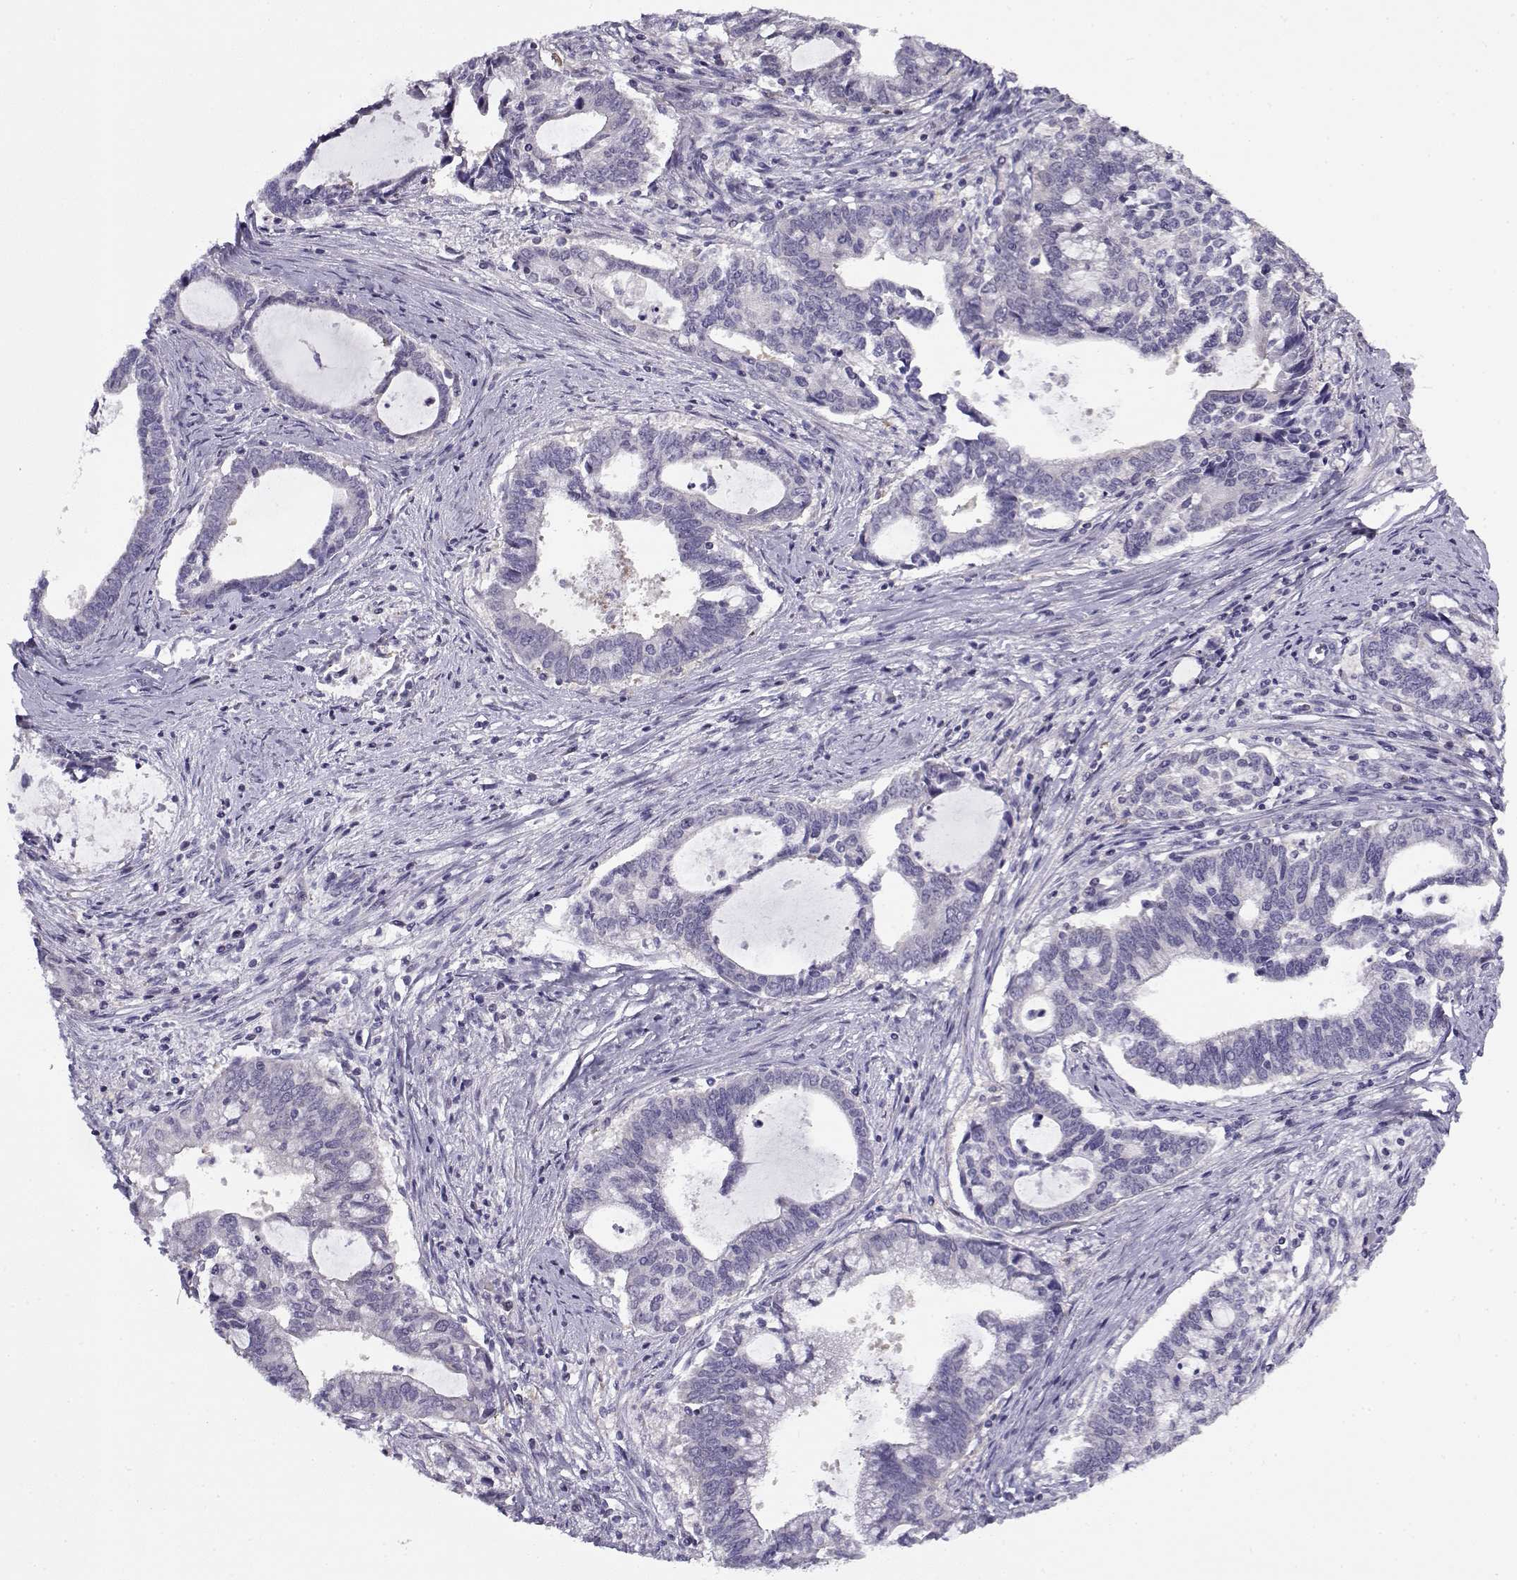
{"staining": {"intensity": "negative", "quantity": "none", "location": "none"}, "tissue": "cervical cancer", "cell_type": "Tumor cells", "image_type": "cancer", "snomed": [{"axis": "morphology", "description": "Adenocarcinoma, NOS"}, {"axis": "topography", "description": "Cervix"}], "caption": "The immunohistochemistry (IHC) histopathology image has no significant positivity in tumor cells of cervical cancer tissue.", "gene": "FEZF1", "patient": {"sex": "female", "age": 42}}